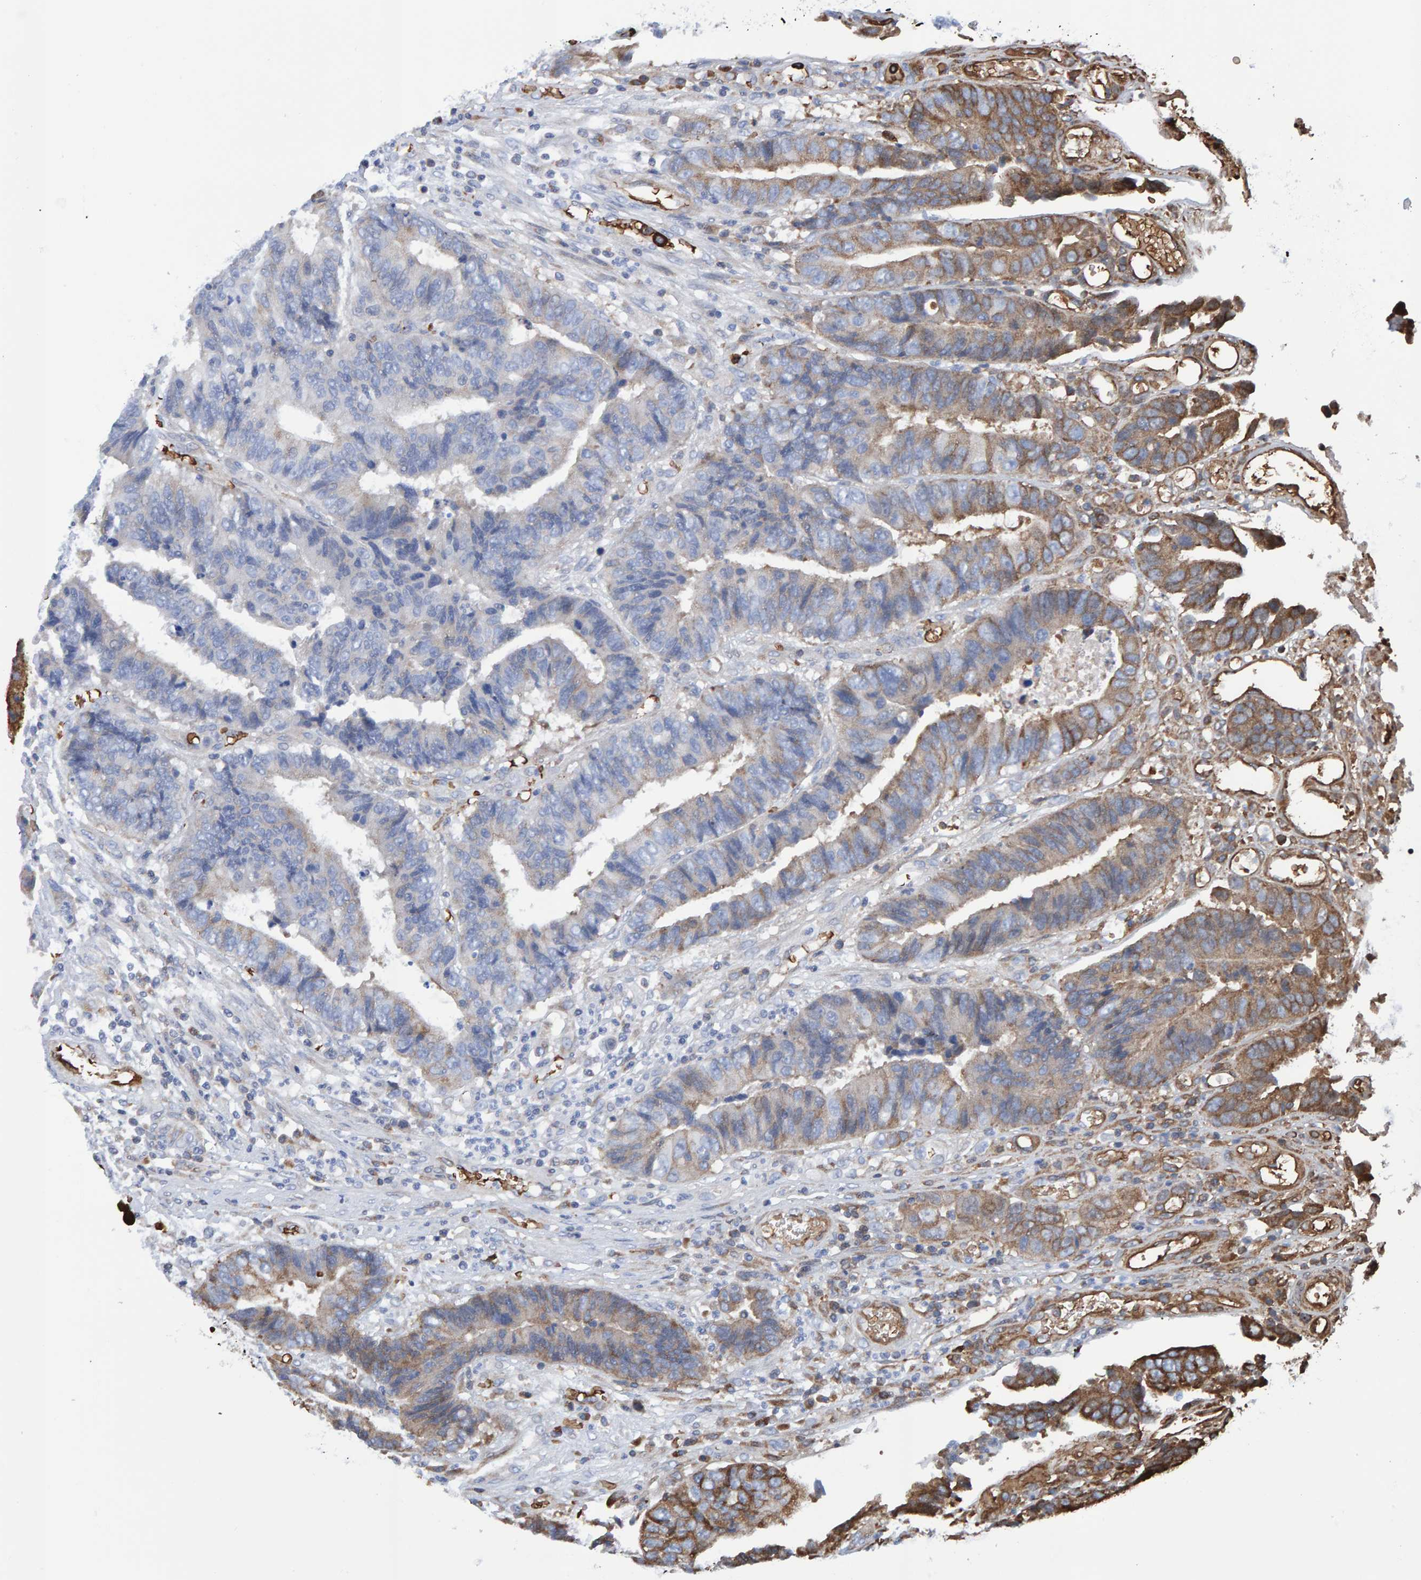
{"staining": {"intensity": "moderate", "quantity": "25%-75%", "location": "cytoplasmic/membranous"}, "tissue": "colorectal cancer", "cell_type": "Tumor cells", "image_type": "cancer", "snomed": [{"axis": "morphology", "description": "Adenocarcinoma, NOS"}, {"axis": "topography", "description": "Rectum"}], "caption": "Human colorectal adenocarcinoma stained with a brown dye reveals moderate cytoplasmic/membranous positive staining in approximately 25%-75% of tumor cells.", "gene": "VPS9D1", "patient": {"sex": "male", "age": 84}}